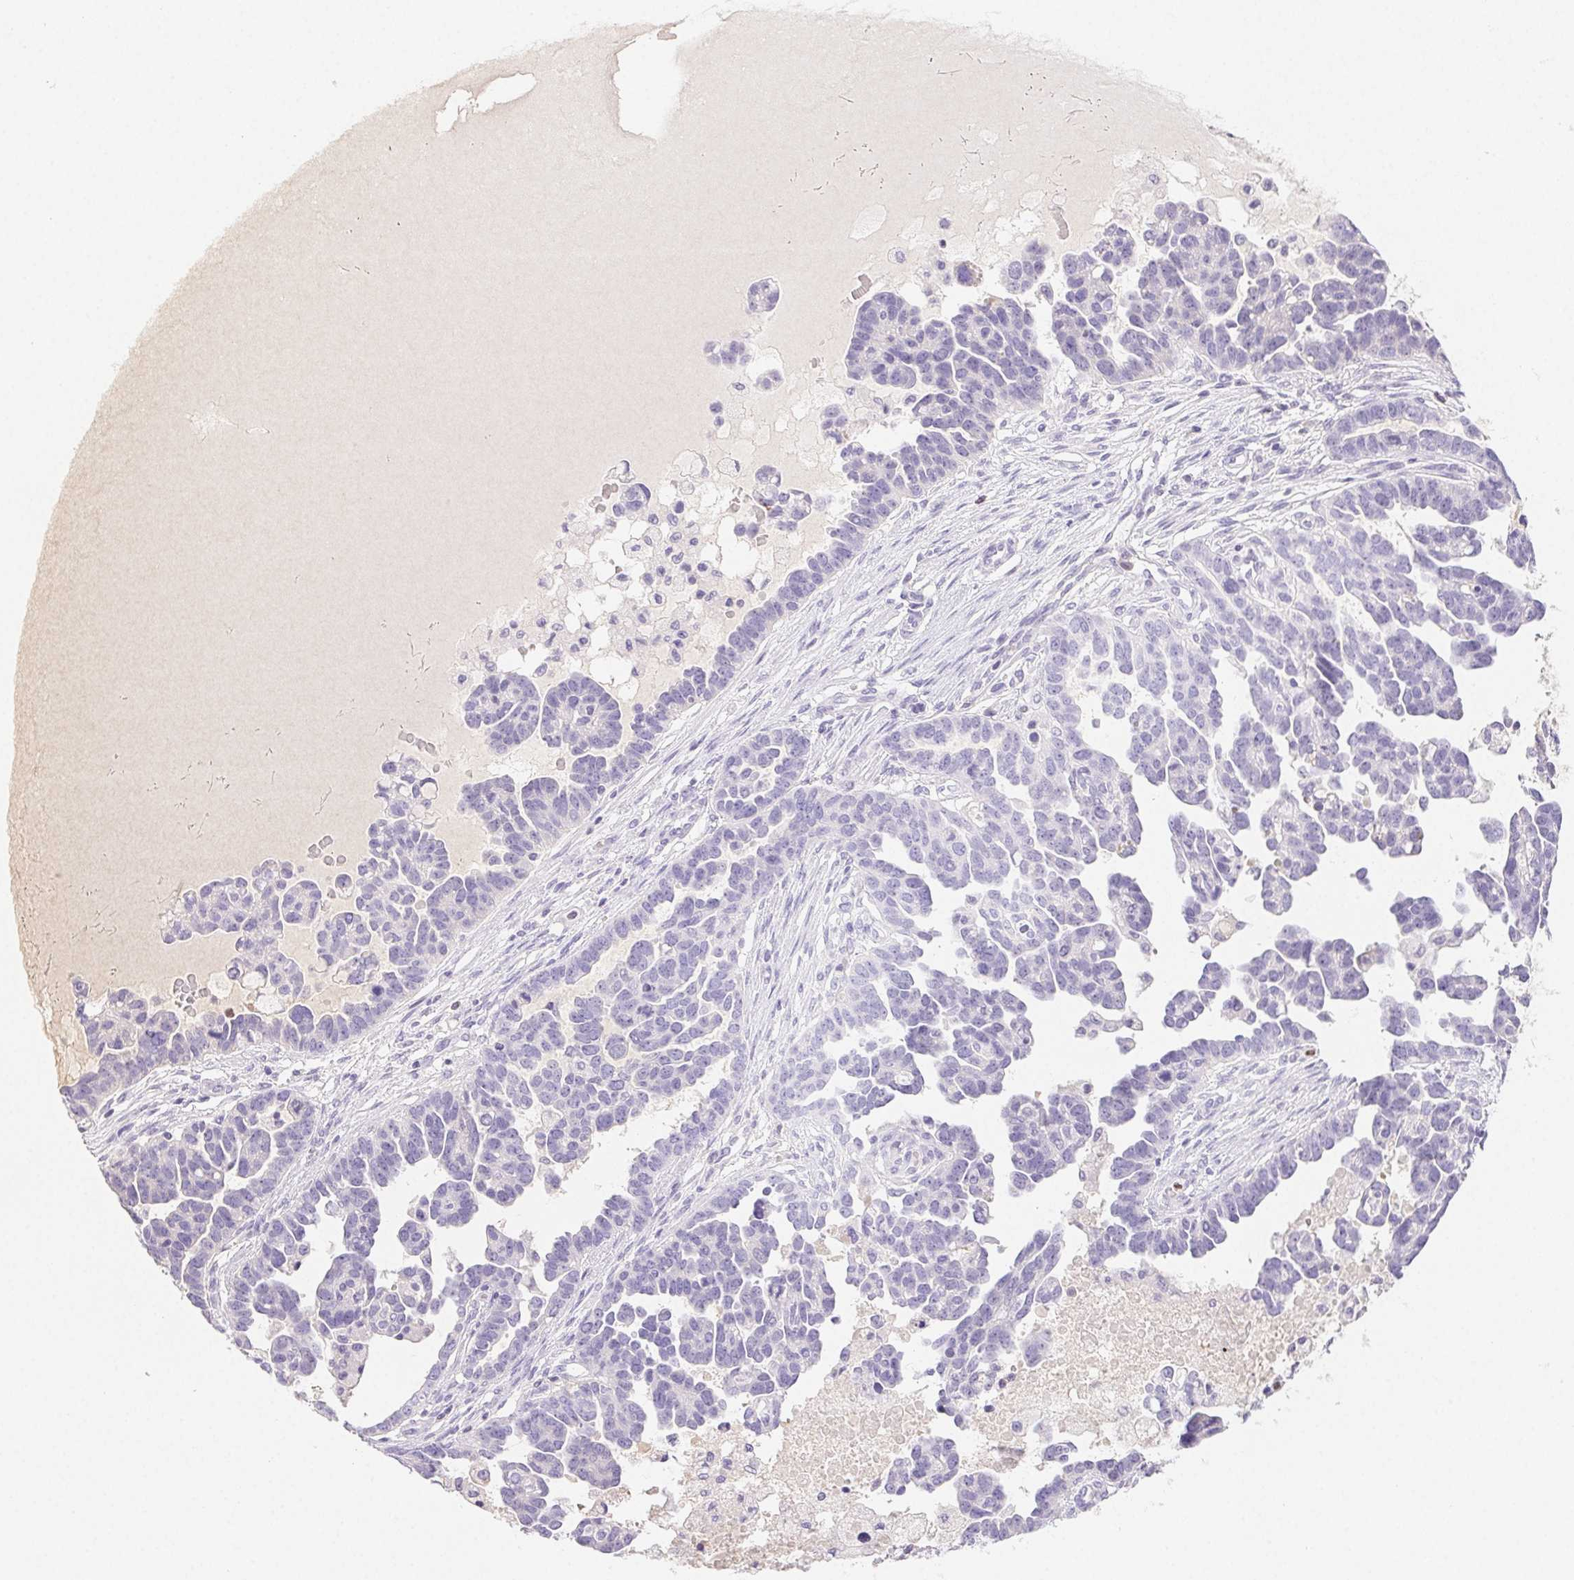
{"staining": {"intensity": "negative", "quantity": "none", "location": "none"}, "tissue": "ovarian cancer", "cell_type": "Tumor cells", "image_type": "cancer", "snomed": [{"axis": "morphology", "description": "Cystadenocarcinoma, serous, NOS"}, {"axis": "topography", "description": "Ovary"}], "caption": "The immunohistochemistry micrograph has no significant positivity in tumor cells of ovarian cancer tissue.", "gene": "PADI4", "patient": {"sex": "female", "age": 54}}